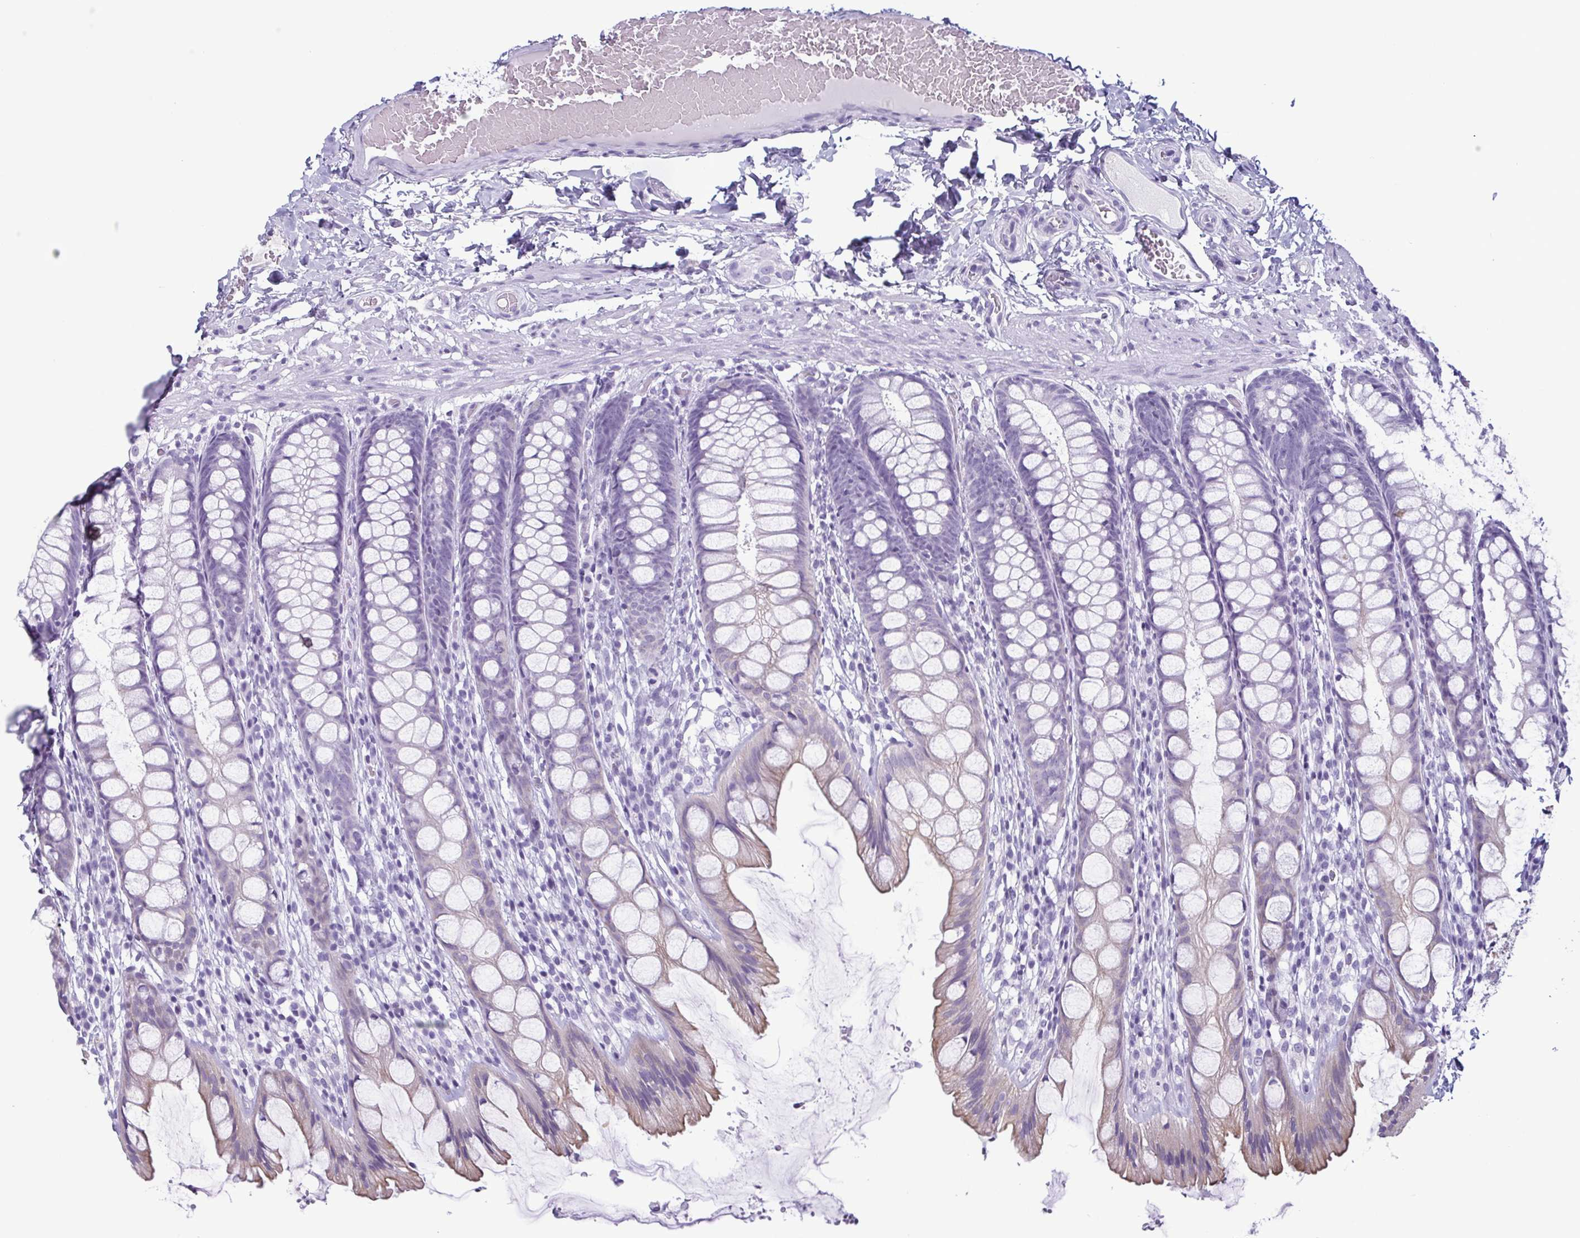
{"staining": {"intensity": "negative", "quantity": "none", "location": "none"}, "tissue": "colon", "cell_type": "Endothelial cells", "image_type": "normal", "snomed": [{"axis": "morphology", "description": "Normal tissue, NOS"}, {"axis": "topography", "description": "Colon"}], "caption": "Immunohistochemistry image of benign colon: colon stained with DAB (3,3'-diaminobenzidine) demonstrates no significant protein positivity in endothelial cells. (Stains: DAB (3,3'-diaminobenzidine) IHC with hematoxylin counter stain, Microscopy: brightfield microscopy at high magnification).", "gene": "KRT10", "patient": {"sex": "male", "age": 47}}